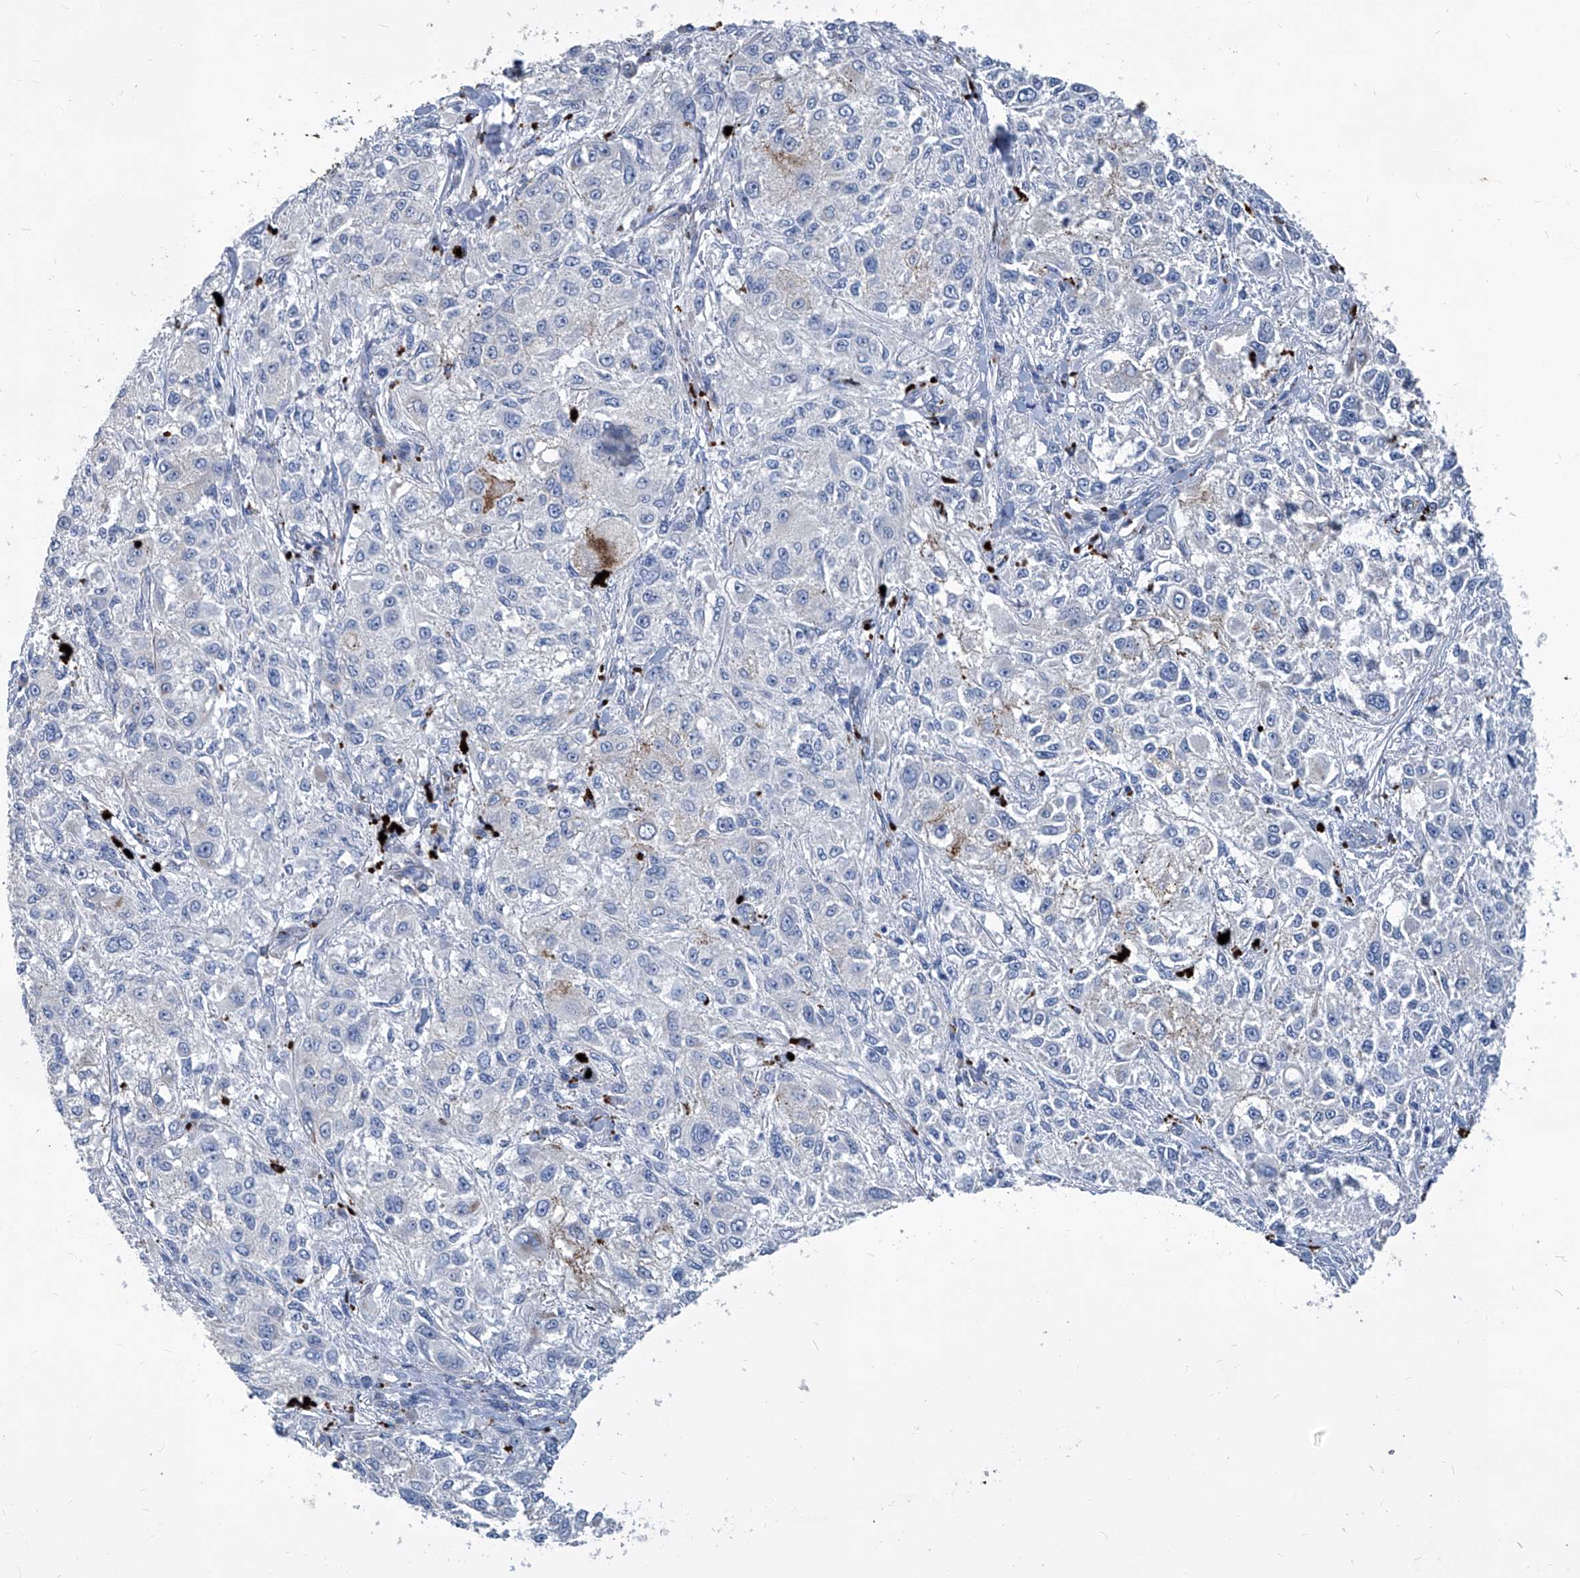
{"staining": {"intensity": "negative", "quantity": "none", "location": "none"}, "tissue": "melanoma", "cell_type": "Tumor cells", "image_type": "cancer", "snomed": [{"axis": "morphology", "description": "Necrosis, NOS"}, {"axis": "morphology", "description": "Malignant melanoma, NOS"}, {"axis": "topography", "description": "Skin"}], "caption": "There is no significant positivity in tumor cells of melanoma.", "gene": "MTARC1", "patient": {"sex": "female", "age": 87}}